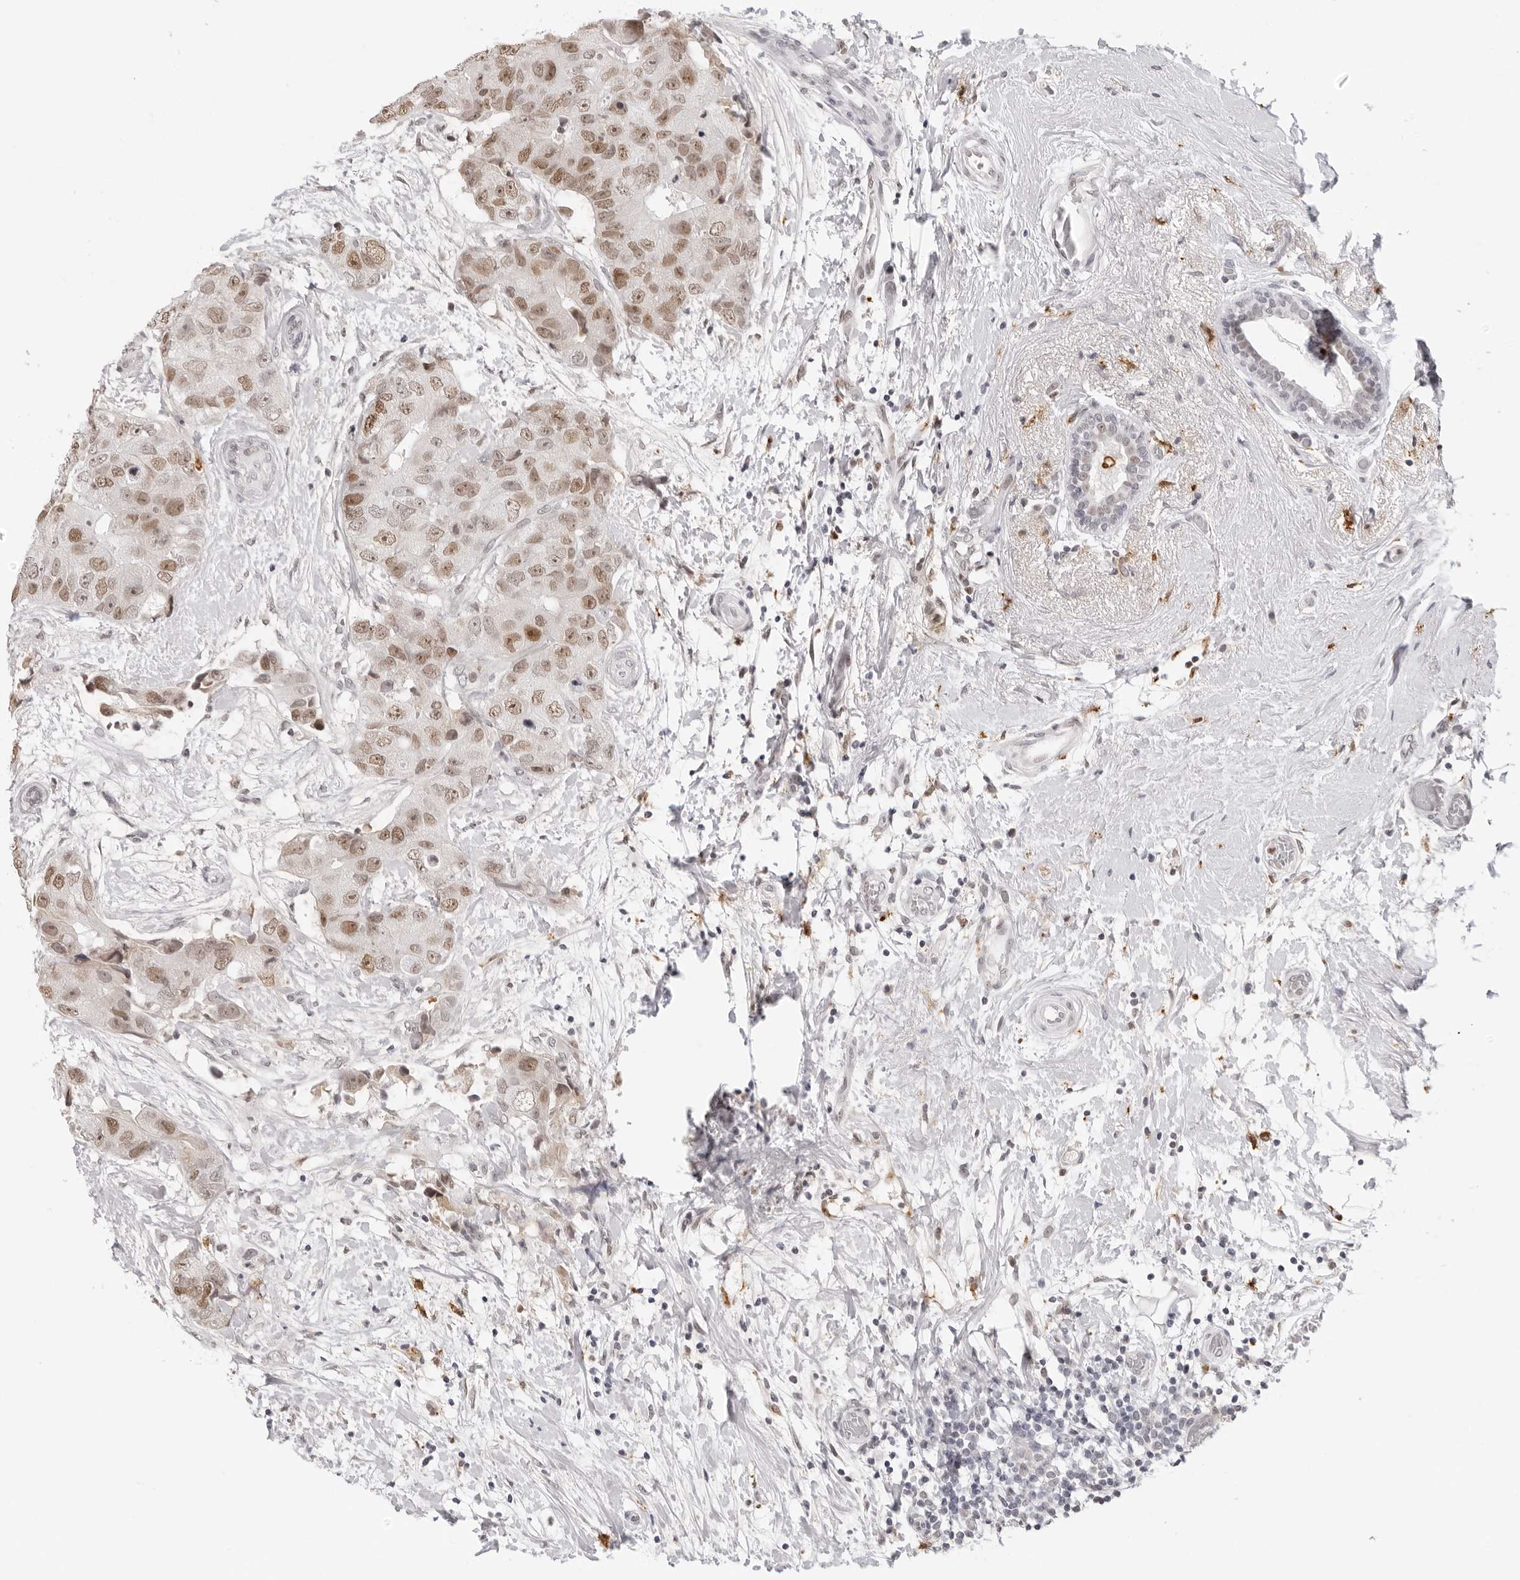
{"staining": {"intensity": "moderate", "quantity": ">75%", "location": "nuclear"}, "tissue": "breast cancer", "cell_type": "Tumor cells", "image_type": "cancer", "snomed": [{"axis": "morphology", "description": "Duct carcinoma"}, {"axis": "topography", "description": "Breast"}], "caption": "Moderate nuclear protein expression is identified in approximately >75% of tumor cells in breast cancer (infiltrating ductal carcinoma).", "gene": "MSH6", "patient": {"sex": "female", "age": 62}}